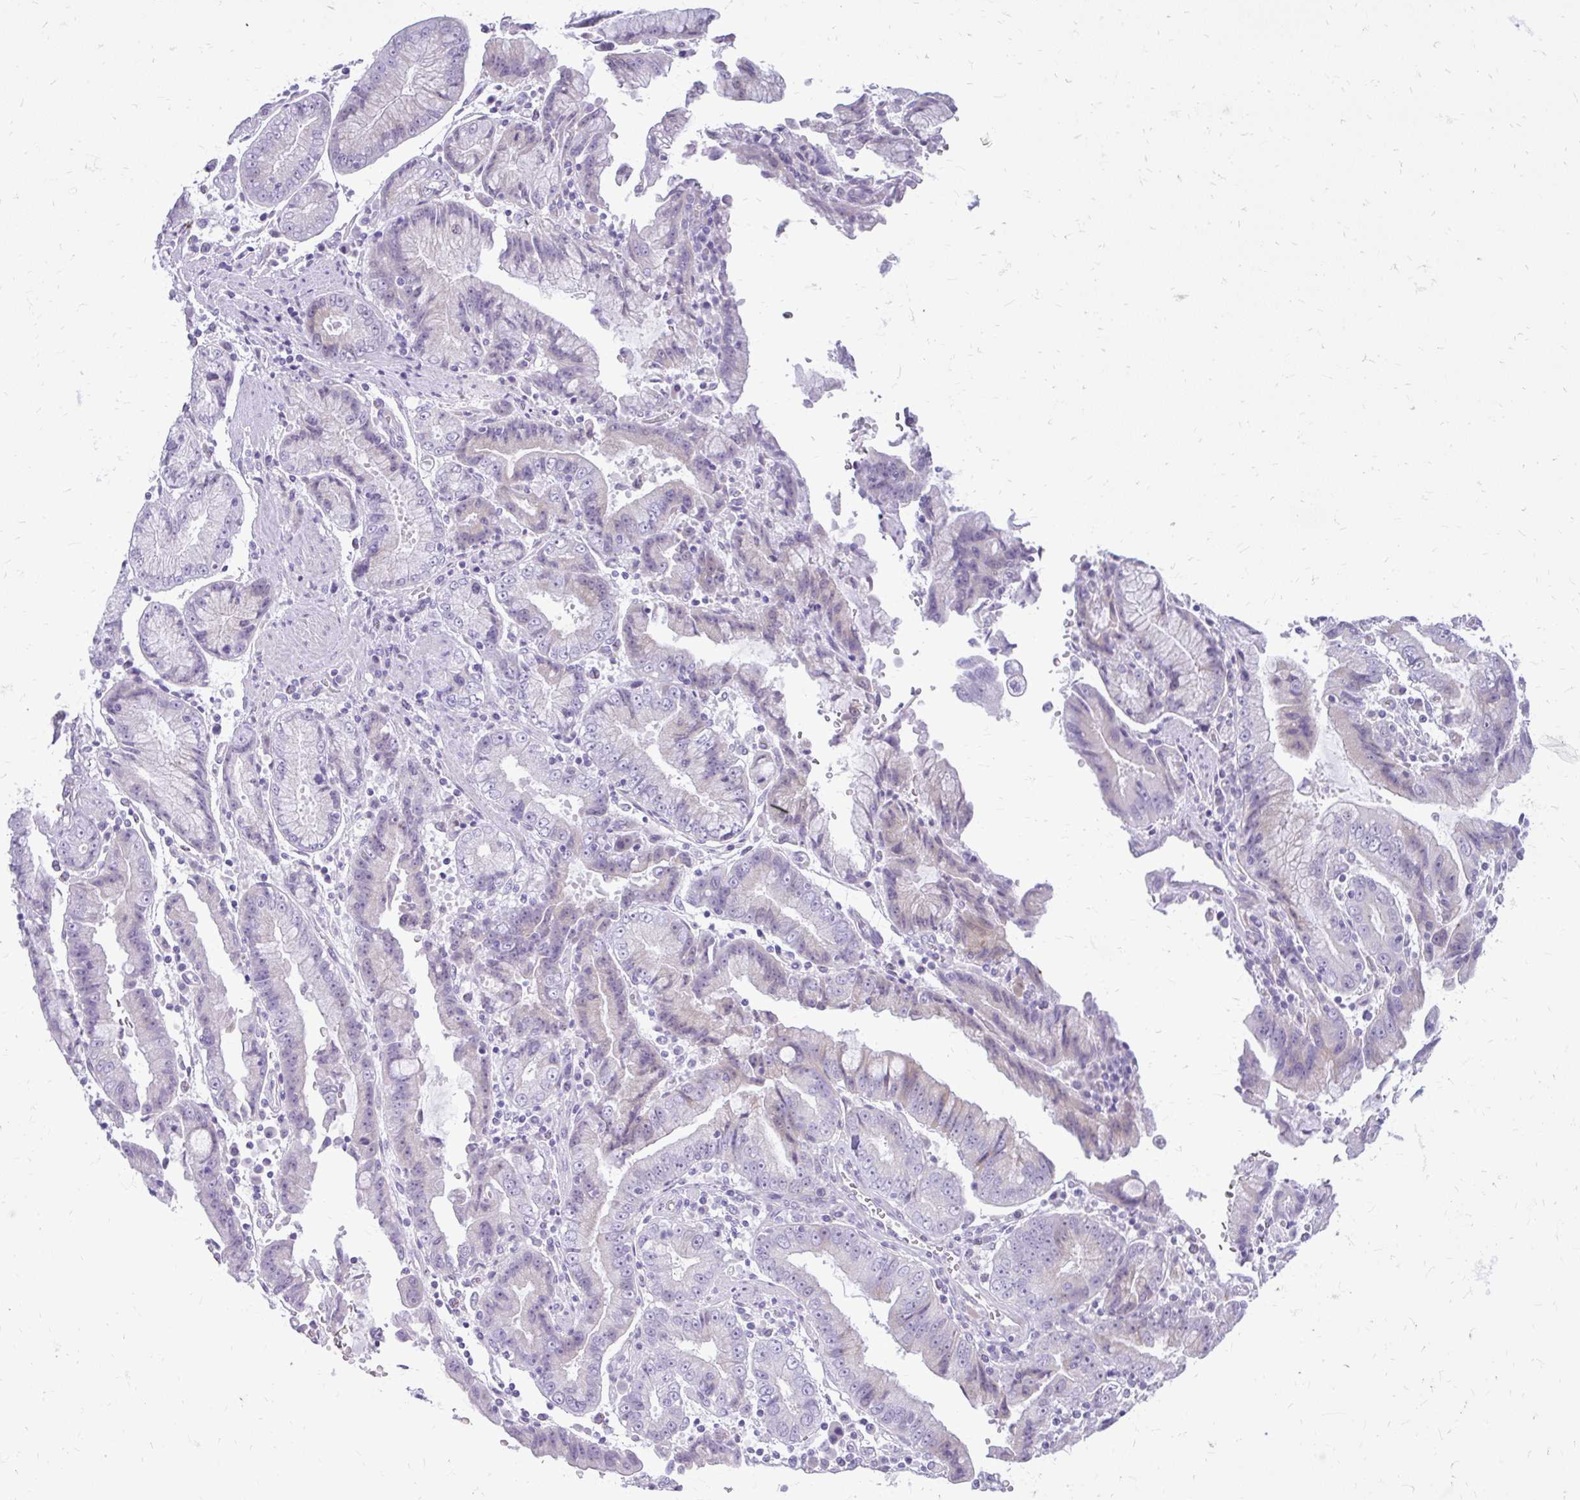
{"staining": {"intensity": "negative", "quantity": "none", "location": "none"}, "tissue": "stomach cancer", "cell_type": "Tumor cells", "image_type": "cancer", "snomed": [{"axis": "morphology", "description": "Adenocarcinoma, NOS"}, {"axis": "topography", "description": "Stomach"}], "caption": "Stomach cancer stained for a protein using immunohistochemistry demonstrates no staining tumor cells.", "gene": "PRAP1", "patient": {"sex": "male", "age": 62}}